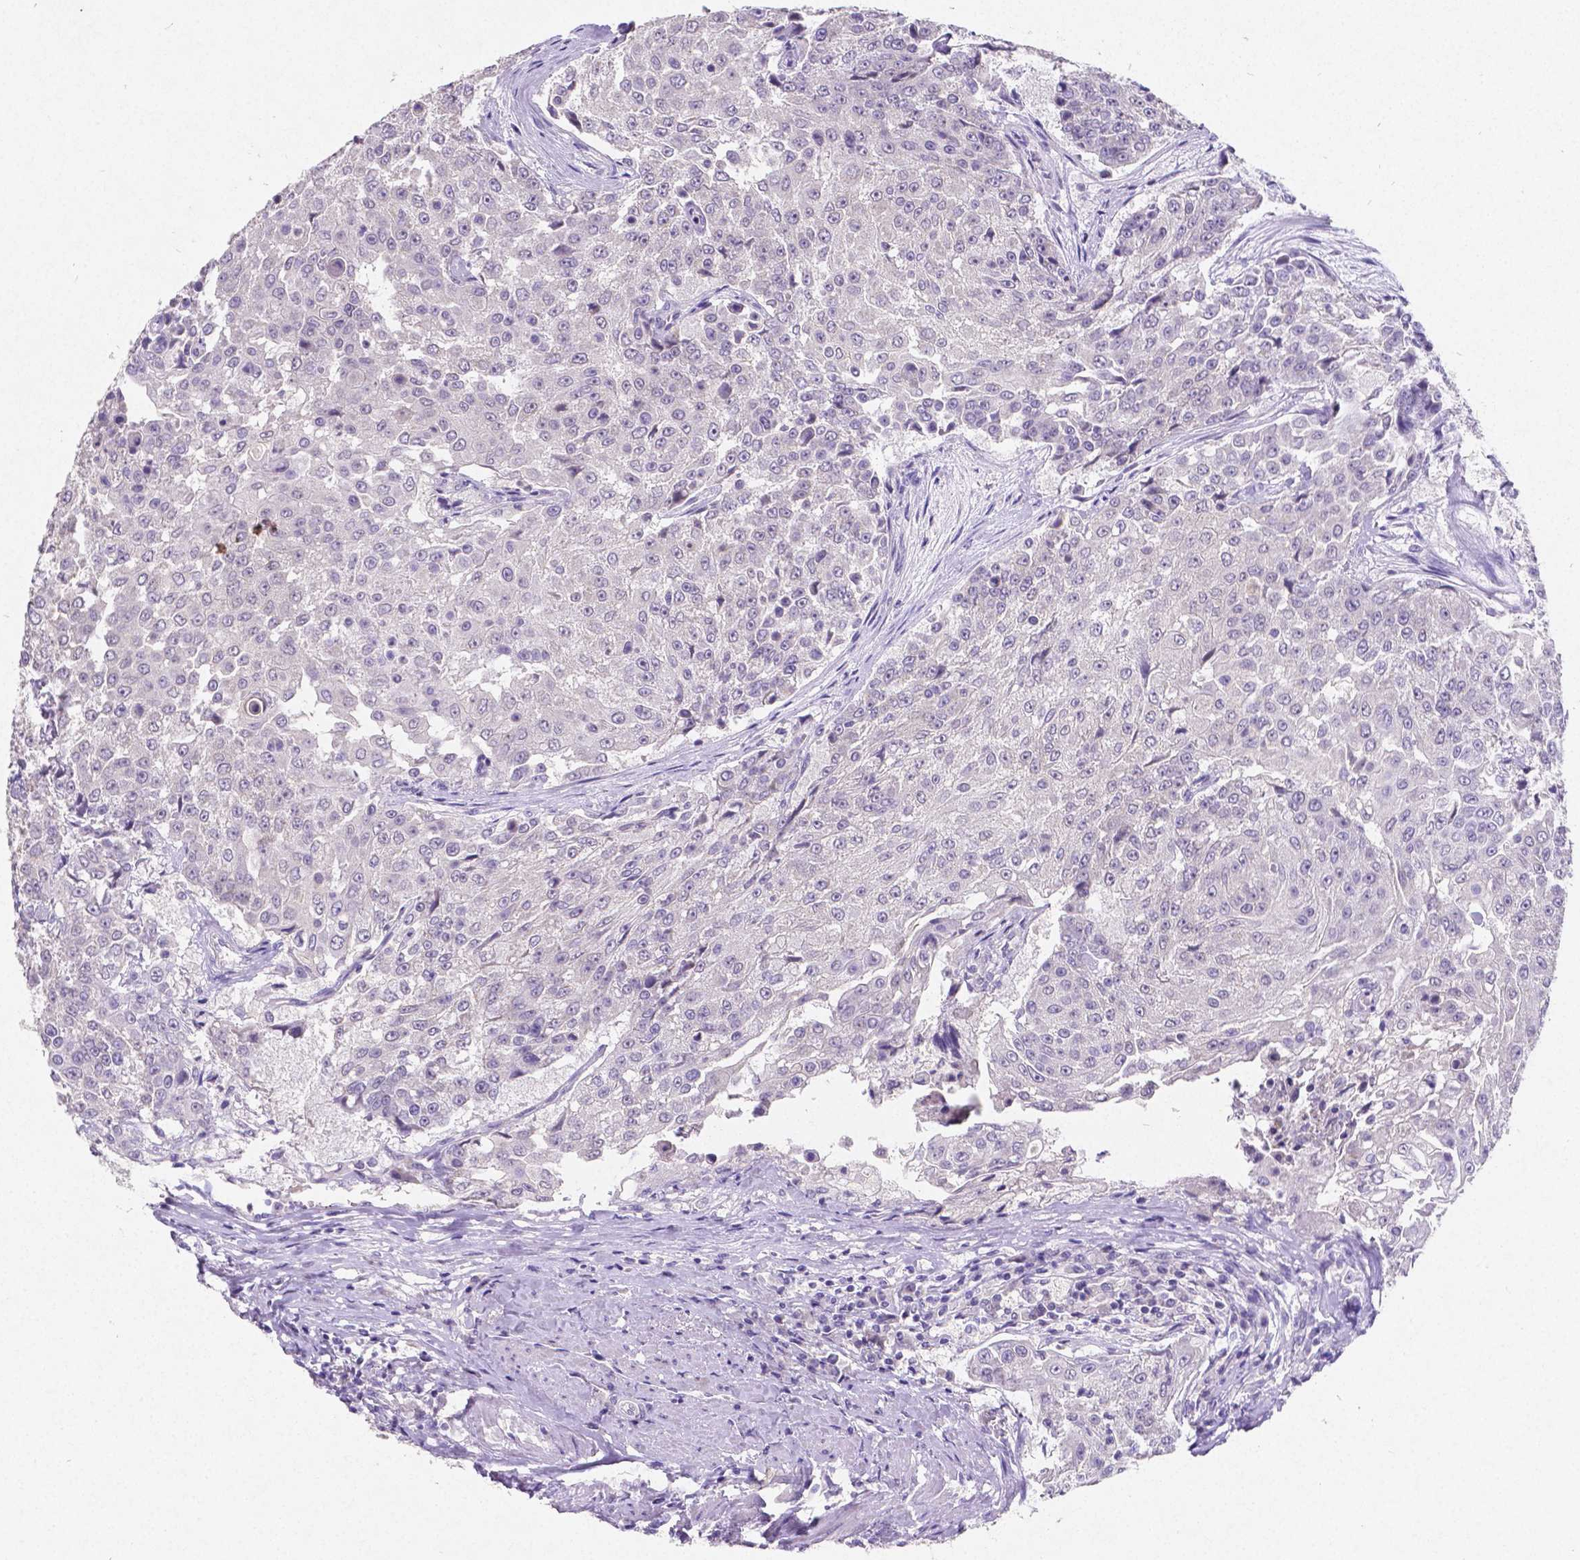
{"staining": {"intensity": "negative", "quantity": "none", "location": "none"}, "tissue": "urothelial cancer", "cell_type": "Tumor cells", "image_type": "cancer", "snomed": [{"axis": "morphology", "description": "Urothelial carcinoma, High grade"}, {"axis": "topography", "description": "Urinary bladder"}], "caption": "Tumor cells show no significant staining in high-grade urothelial carcinoma. (DAB IHC visualized using brightfield microscopy, high magnification).", "gene": "SATB2", "patient": {"sex": "female", "age": 63}}